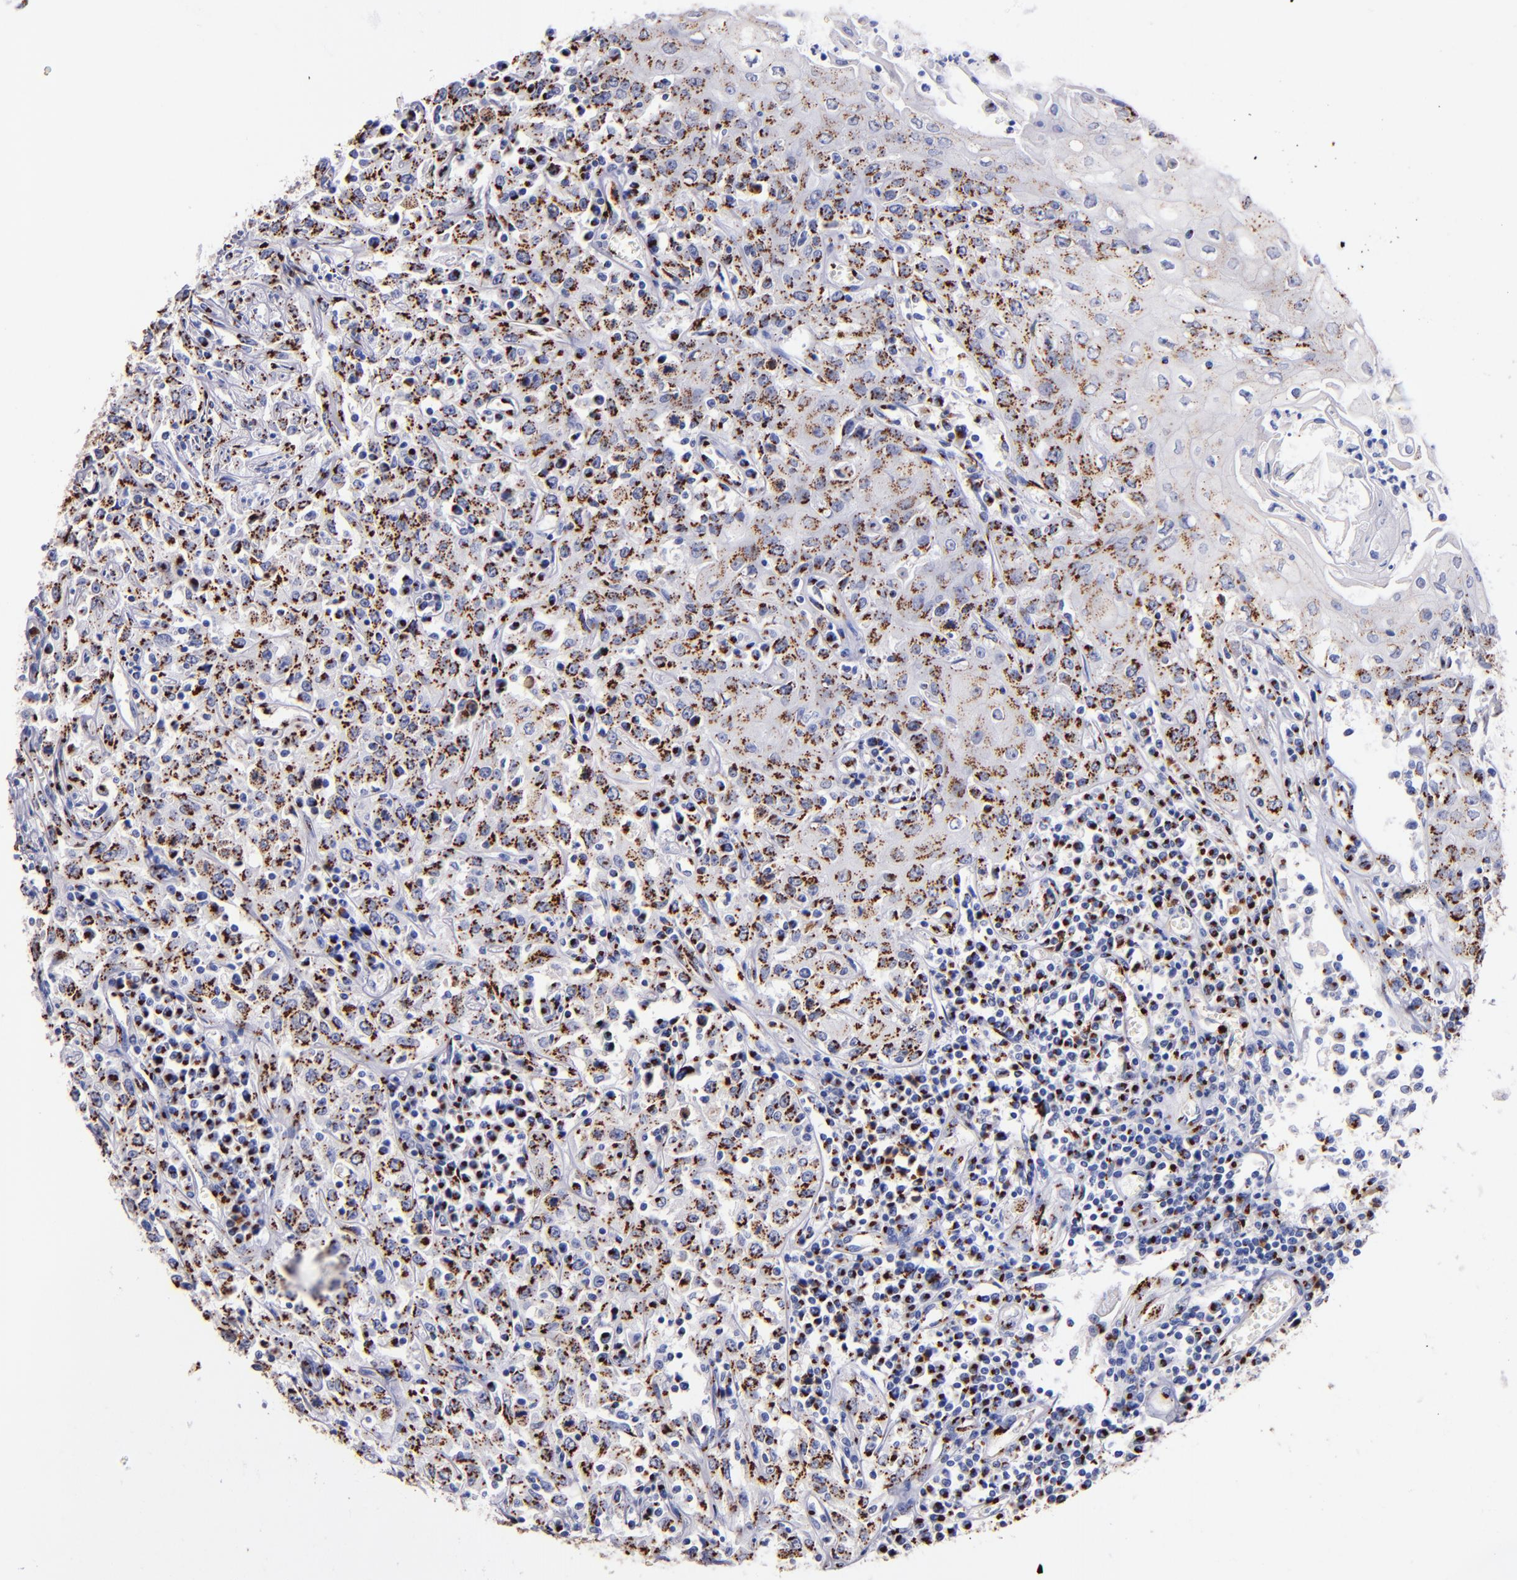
{"staining": {"intensity": "strong", "quantity": ">75%", "location": "cytoplasmic/membranous"}, "tissue": "head and neck cancer", "cell_type": "Tumor cells", "image_type": "cancer", "snomed": [{"axis": "morphology", "description": "Squamous cell carcinoma, NOS"}, {"axis": "topography", "description": "Oral tissue"}, {"axis": "topography", "description": "Head-Neck"}], "caption": "Head and neck cancer (squamous cell carcinoma) tissue exhibits strong cytoplasmic/membranous expression in about >75% of tumor cells, visualized by immunohistochemistry.", "gene": "GOLIM4", "patient": {"sex": "female", "age": 76}}